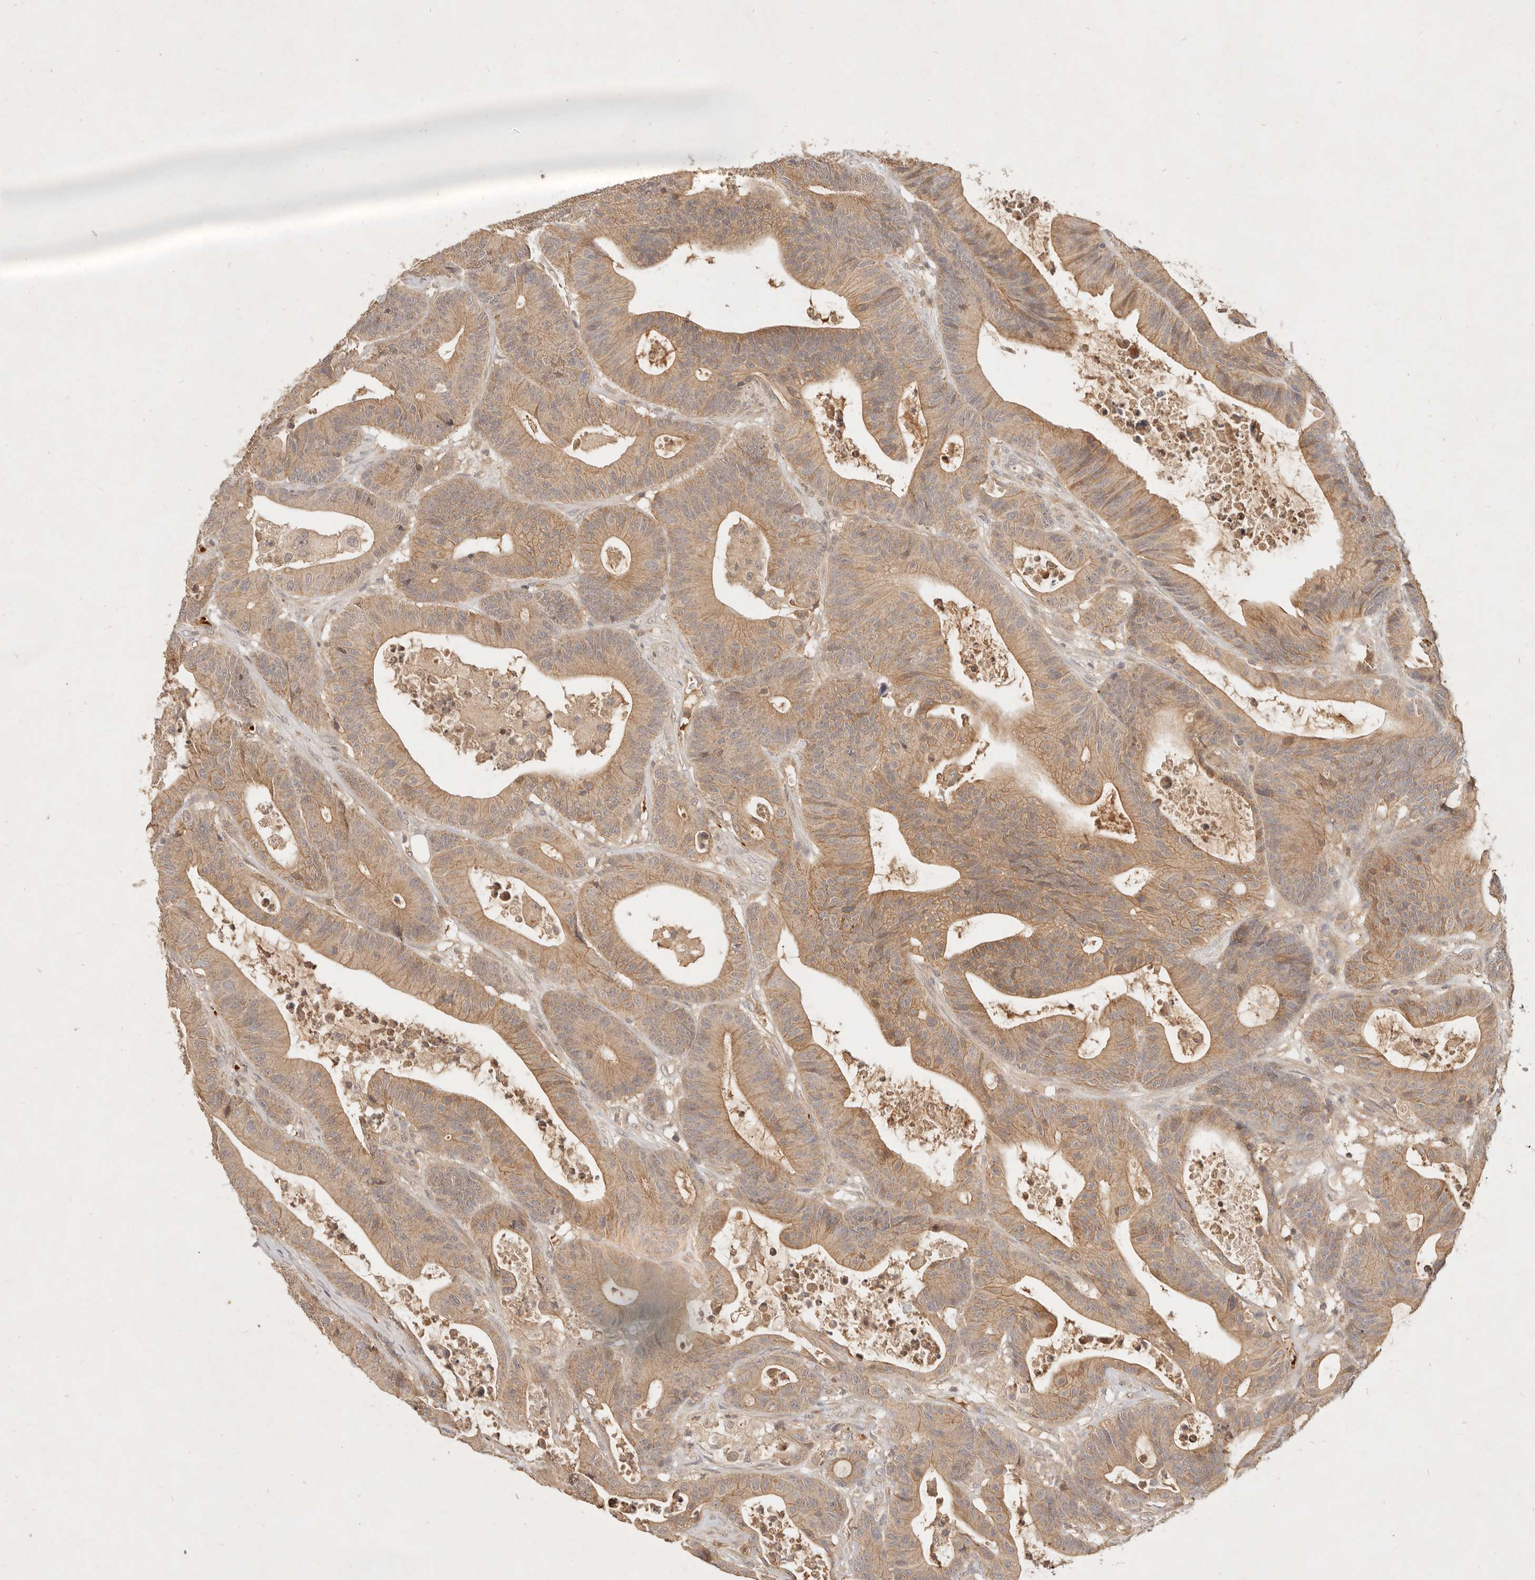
{"staining": {"intensity": "moderate", "quantity": ">75%", "location": "cytoplasmic/membranous"}, "tissue": "colorectal cancer", "cell_type": "Tumor cells", "image_type": "cancer", "snomed": [{"axis": "morphology", "description": "Adenocarcinoma, NOS"}, {"axis": "topography", "description": "Colon"}], "caption": "Immunohistochemical staining of colorectal cancer reveals medium levels of moderate cytoplasmic/membranous protein expression in approximately >75% of tumor cells. Nuclei are stained in blue.", "gene": "FREM2", "patient": {"sex": "female", "age": 84}}